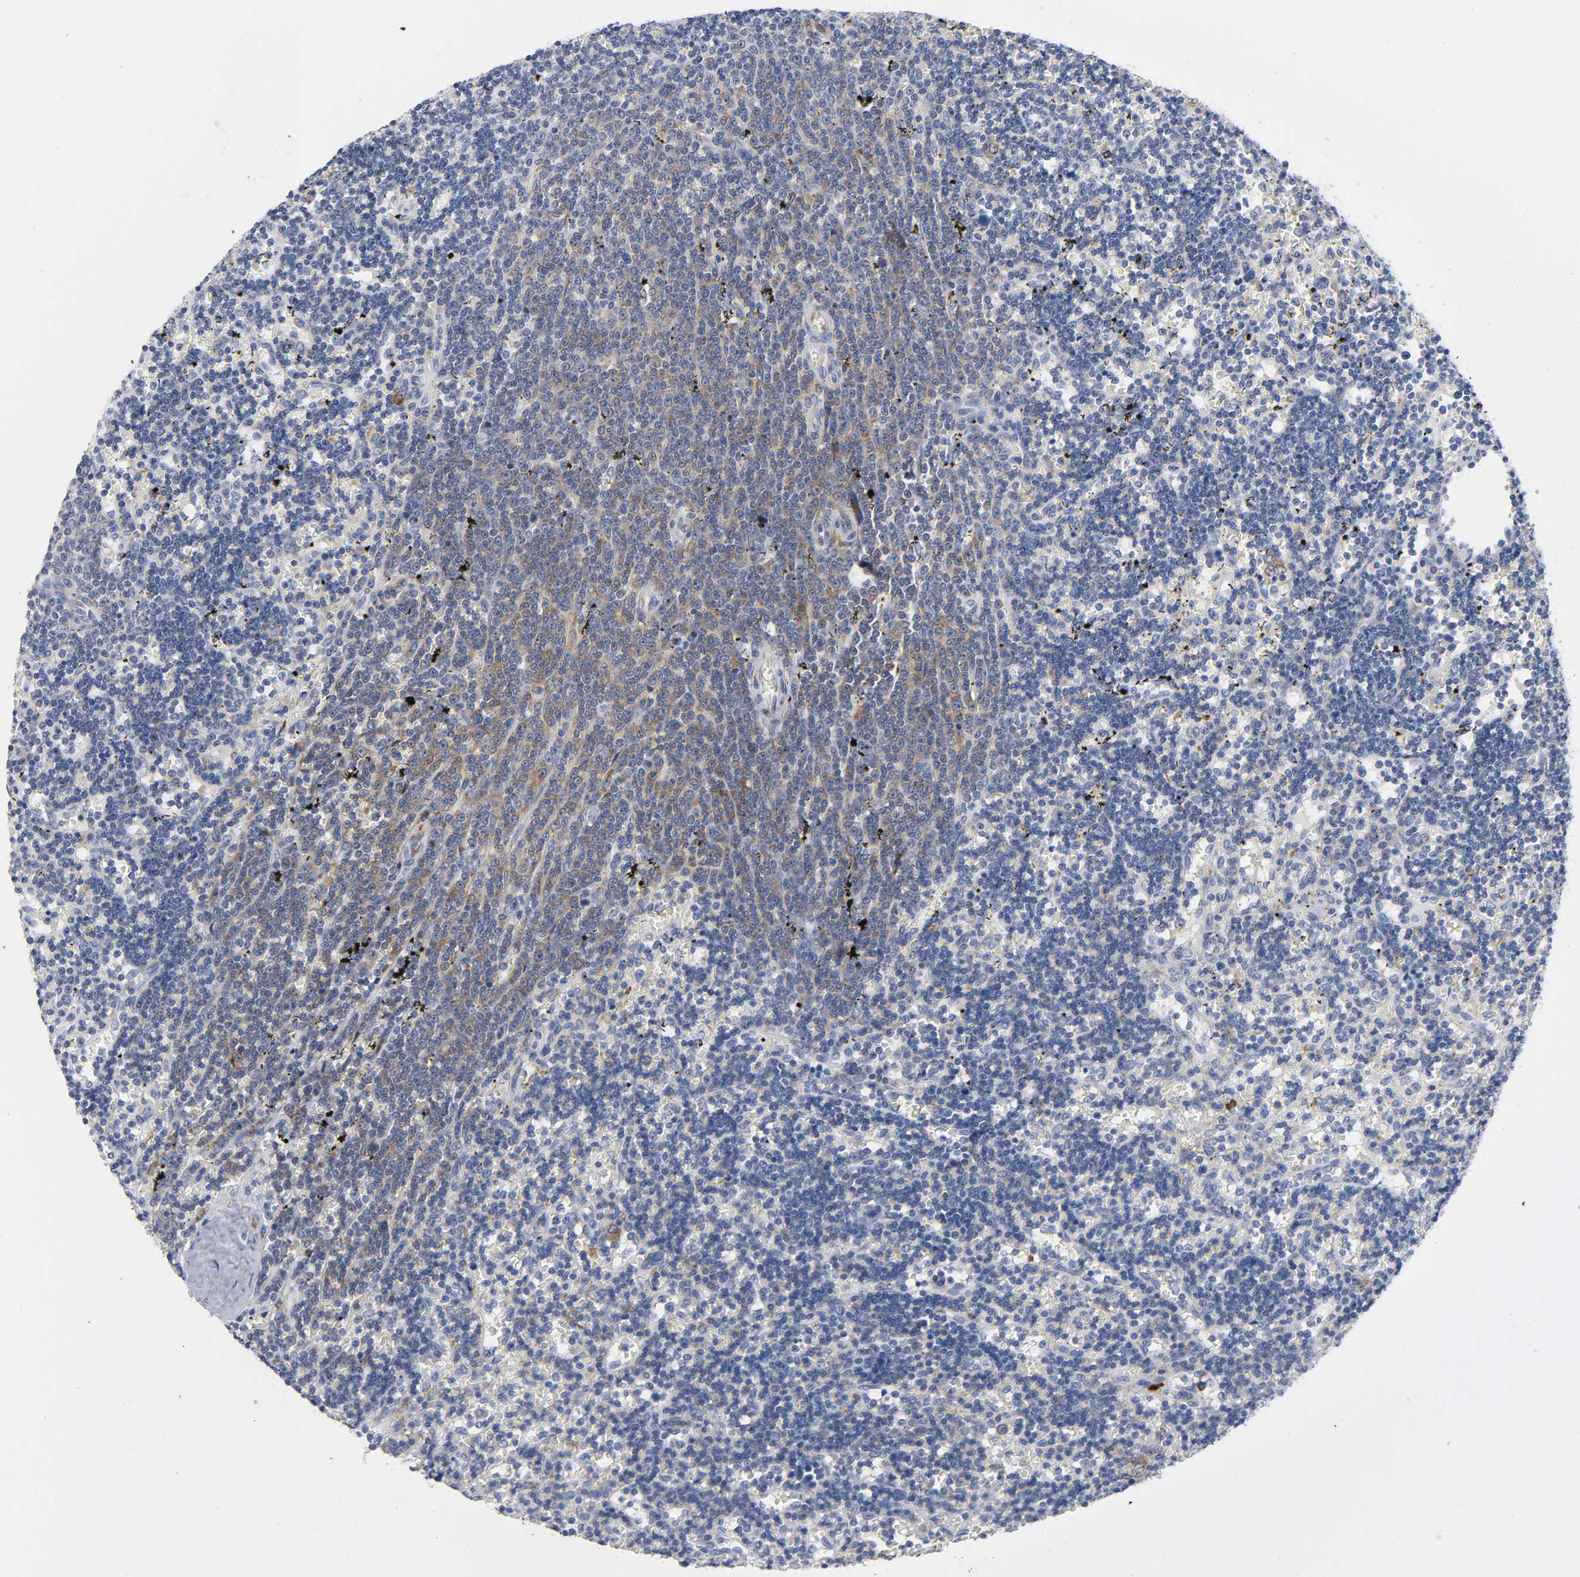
{"staining": {"intensity": "weak", "quantity": "25%-75%", "location": "cytoplasmic/membranous"}, "tissue": "lymphoma", "cell_type": "Tumor cells", "image_type": "cancer", "snomed": [{"axis": "morphology", "description": "Malignant lymphoma, non-Hodgkin's type, Low grade"}, {"axis": "topography", "description": "Spleen"}], "caption": "A histopathology image of lymphoma stained for a protein shows weak cytoplasmic/membranous brown staining in tumor cells.", "gene": "REL", "patient": {"sex": "male", "age": 60}}